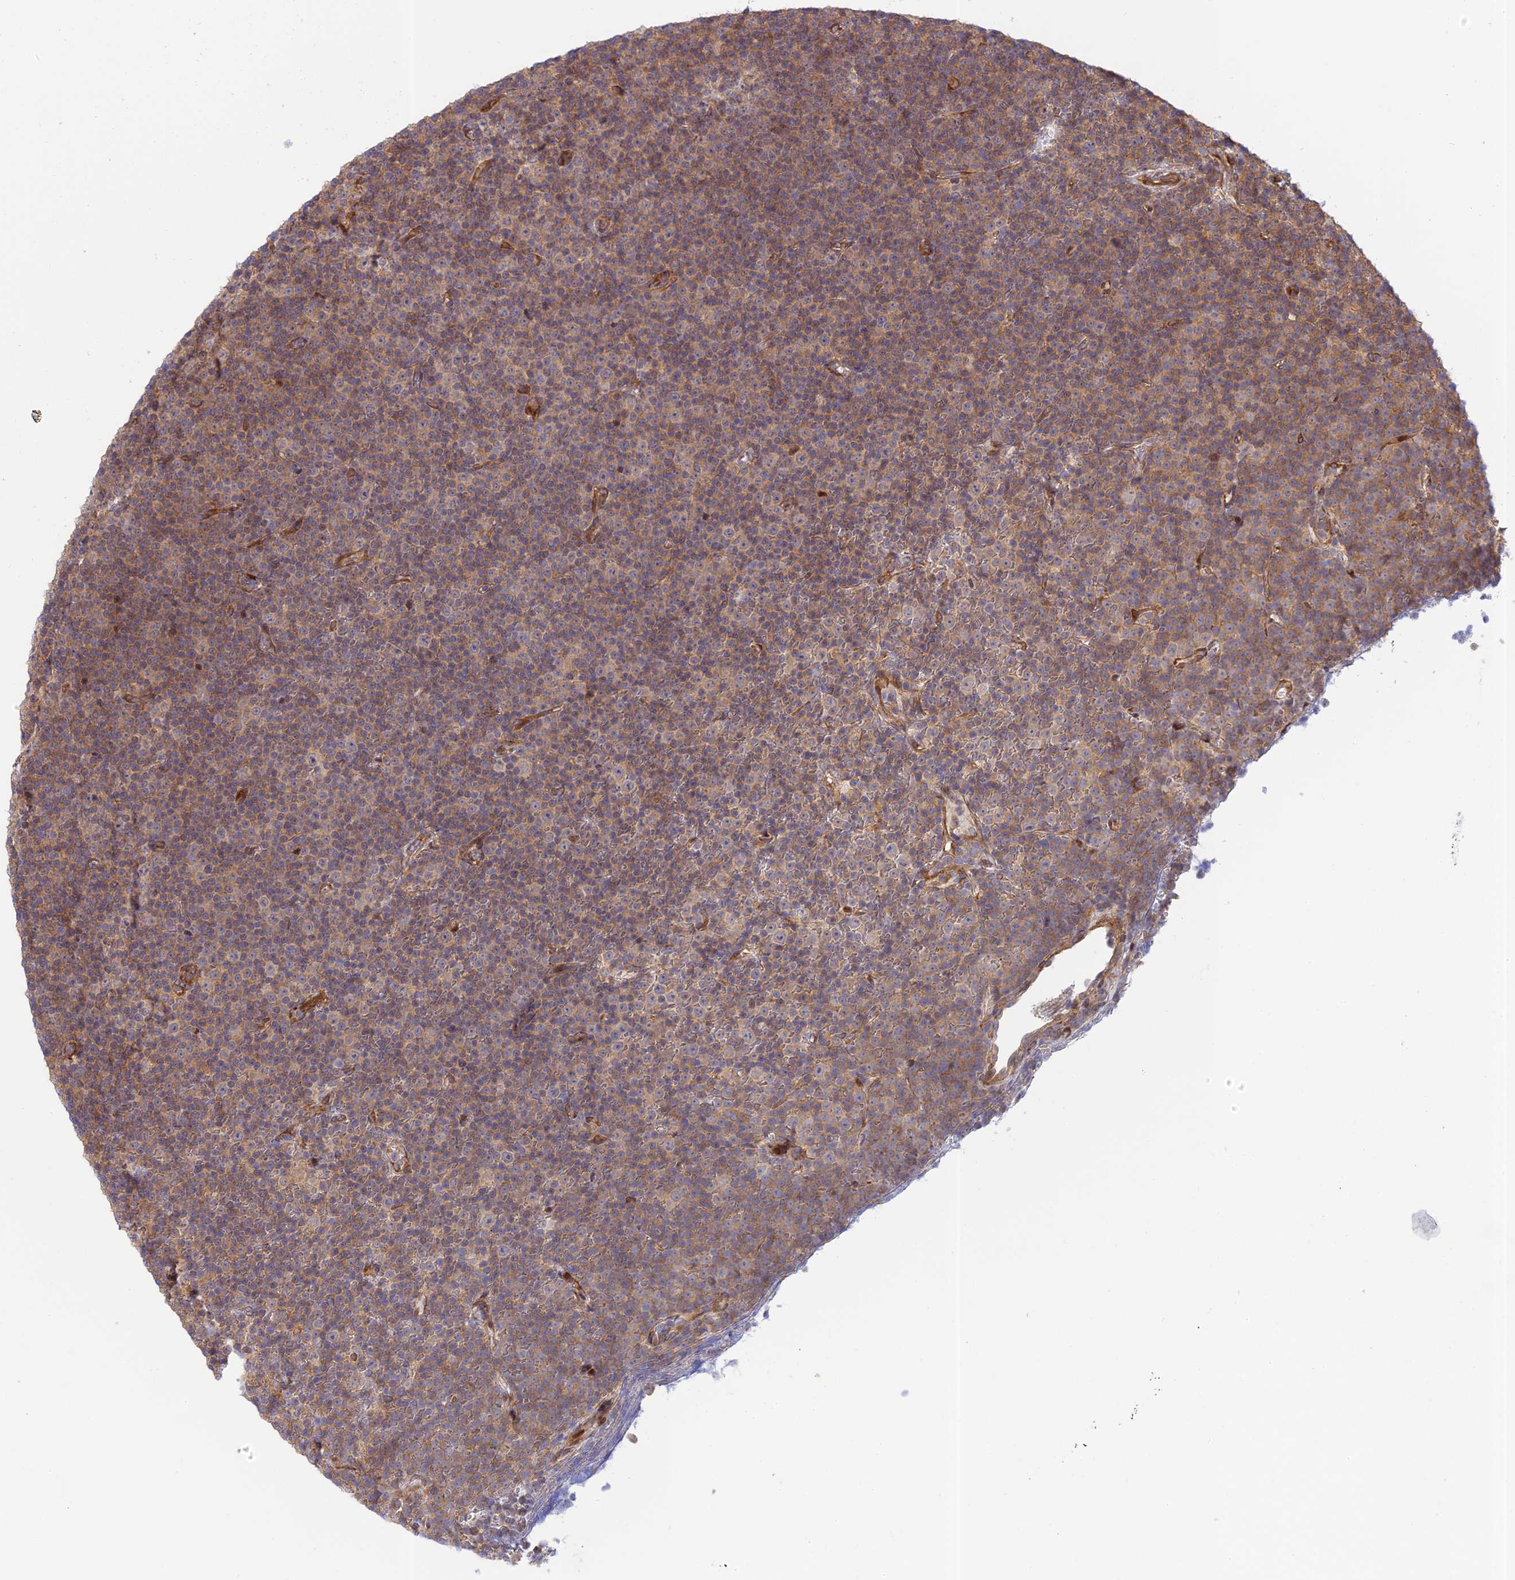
{"staining": {"intensity": "weak", "quantity": "25%-75%", "location": "cytoplasmic/membranous"}, "tissue": "lymphoma", "cell_type": "Tumor cells", "image_type": "cancer", "snomed": [{"axis": "morphology", "description": "Malignant lymphoma, non-Hodgkin's type, Low grade"}, {"axis": "topography", "description": "Lymph node"}], "caption": "Brown immunohistochemical staining in human low-grade malignant lymphoma, non-Hodgkin's type exhibits weak cytoplasmic/membranous staining in about 25%-75% of tumor cells. (Stains: DAB (3,3'-diaminobenzidine) in brown, nuclei in blue, Microscopy: brightfield microscopy at high magnification).", "gene": "ZNF584", "patient": {"sex": "female", "age": 67}}